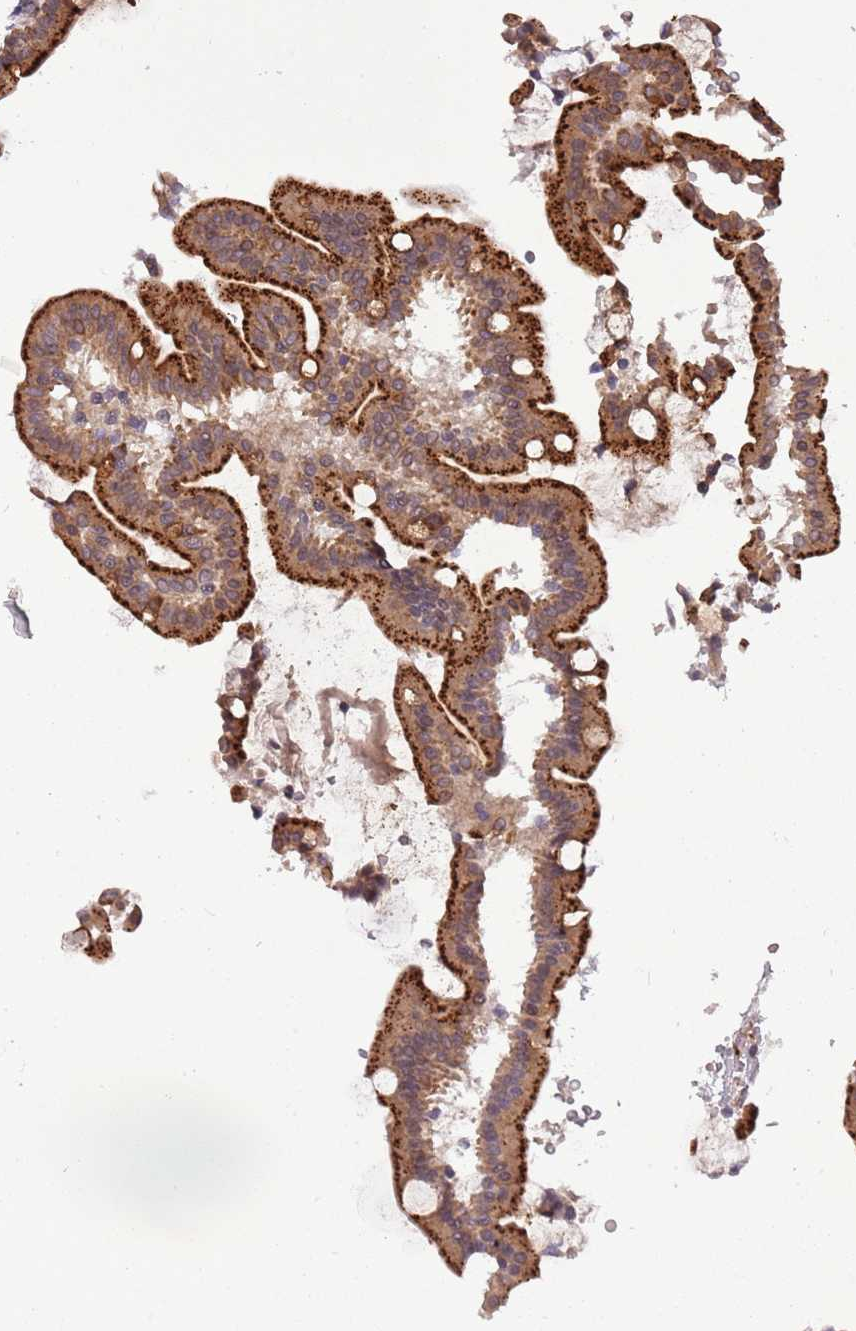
{"staining": {"intensity": "strong", "quantity": ">75%", "location": "cytoplasmic/membranous"}, "tissue": "duodenum", "cell_type": "Glandular cells", "image_type": "normal", "snomed": [{"axis": "morphology", "description": "Normal tissue, NOS"}, {"axis": "topography", "description": "Duodenum"}], "caption": "About >75% of glandular cells in normal duodenum reveal strong cytoplasmic/membranous protein staining as visualized by brown immunohistochemical staining.", "gene": "TRIM27", "patient": {"sex": "male", "age": 55}}